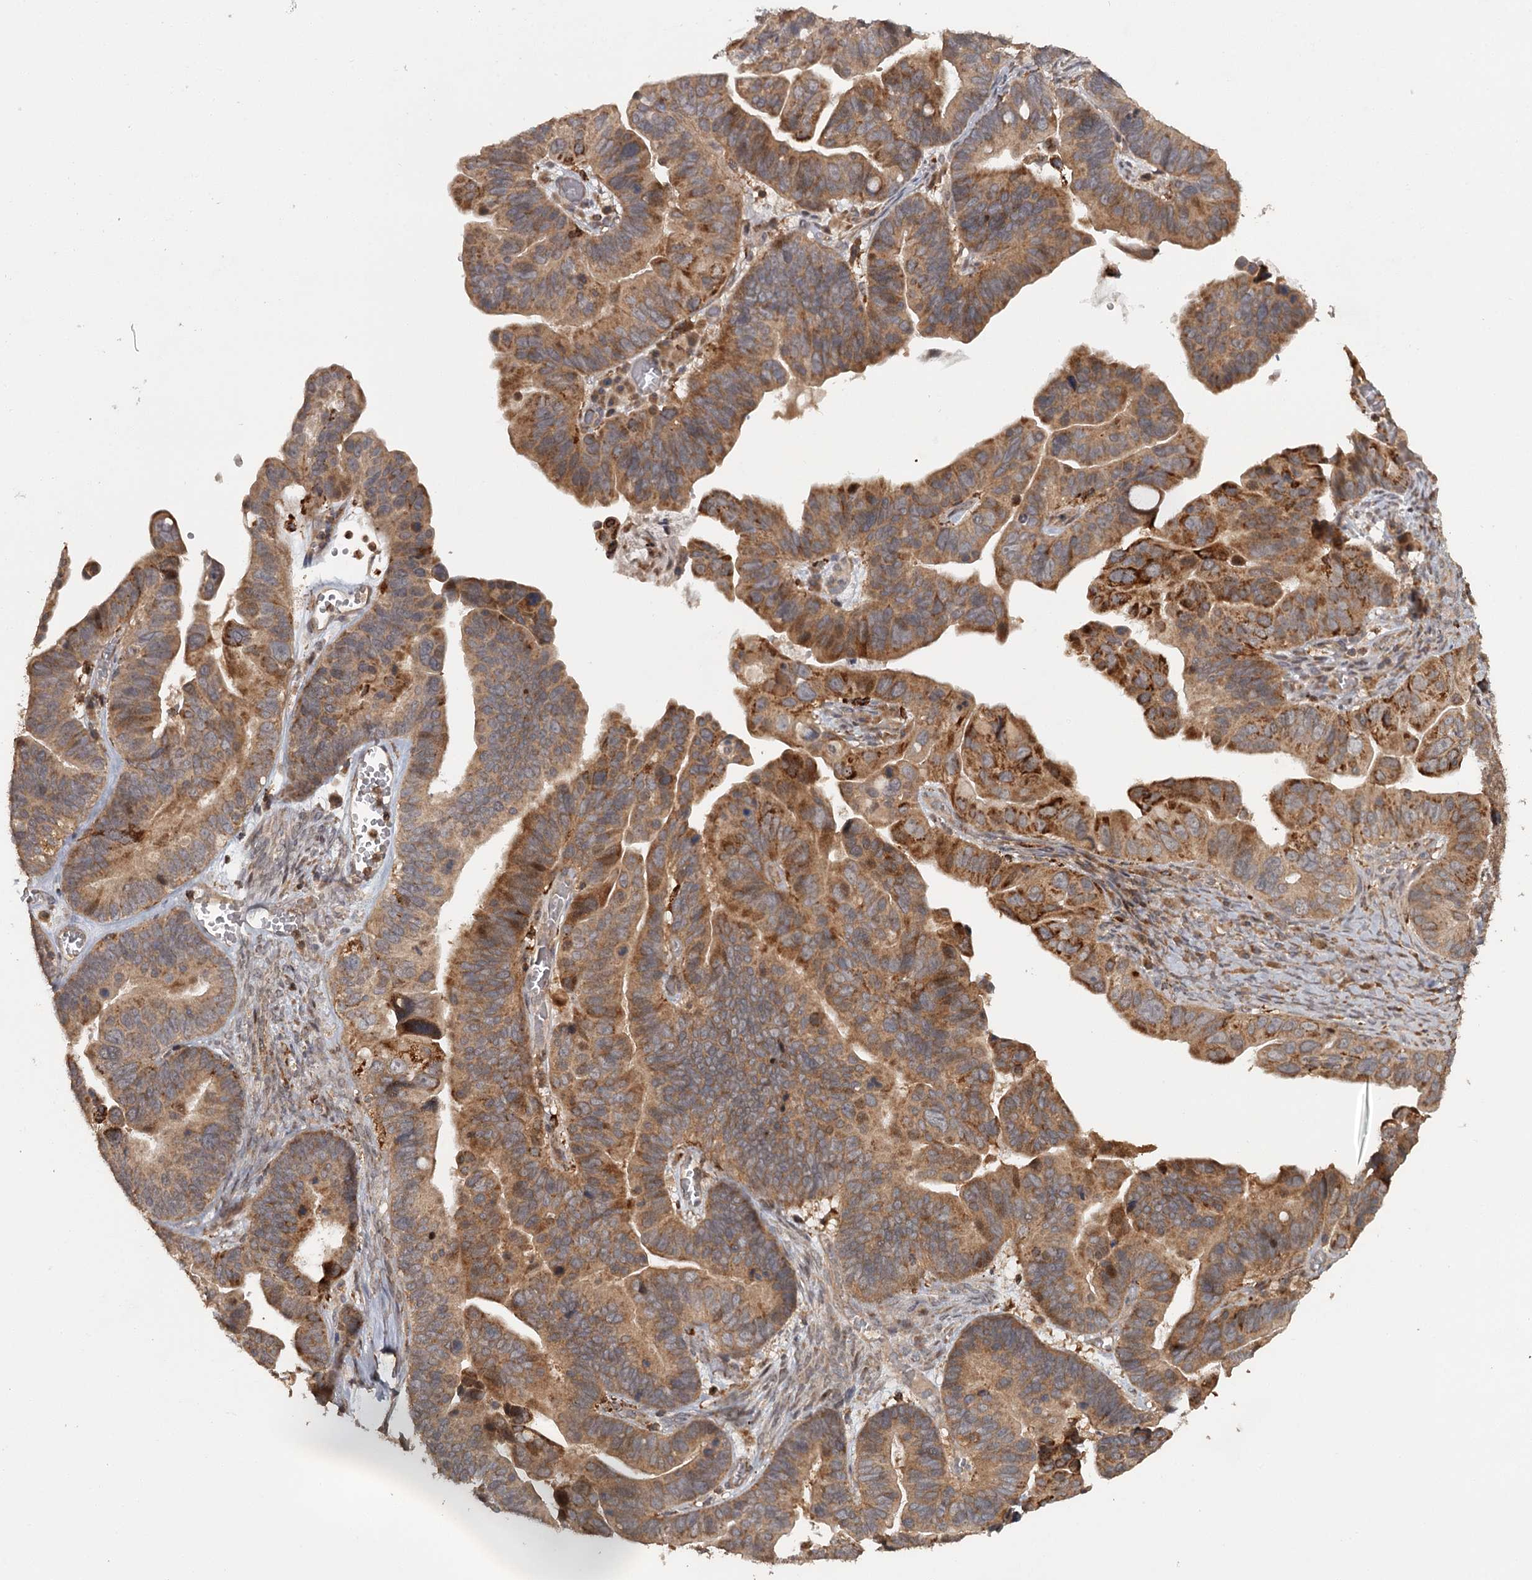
{"staining": {"intensity": "moderate", "quantity": ">75%", "location": "cytoplasmic/membranous"}, "tissue": "ovarian cancer", "cell_type": "Tumor cells", "image_type": "cancer", "snomed": [{"axis": "morphology", "description": "Cystadenocarcinoma, serous, NOS"}, {"axis": "topography", "description": "Ovary"}], "caption": "A photomicrograph of human ovarian cancer stained for a protein shows moderate cytoplasmic/membranous brown staining in tumor cells.", "gene": "FAXC", "patient": {"sex": "female", "age": 56}}